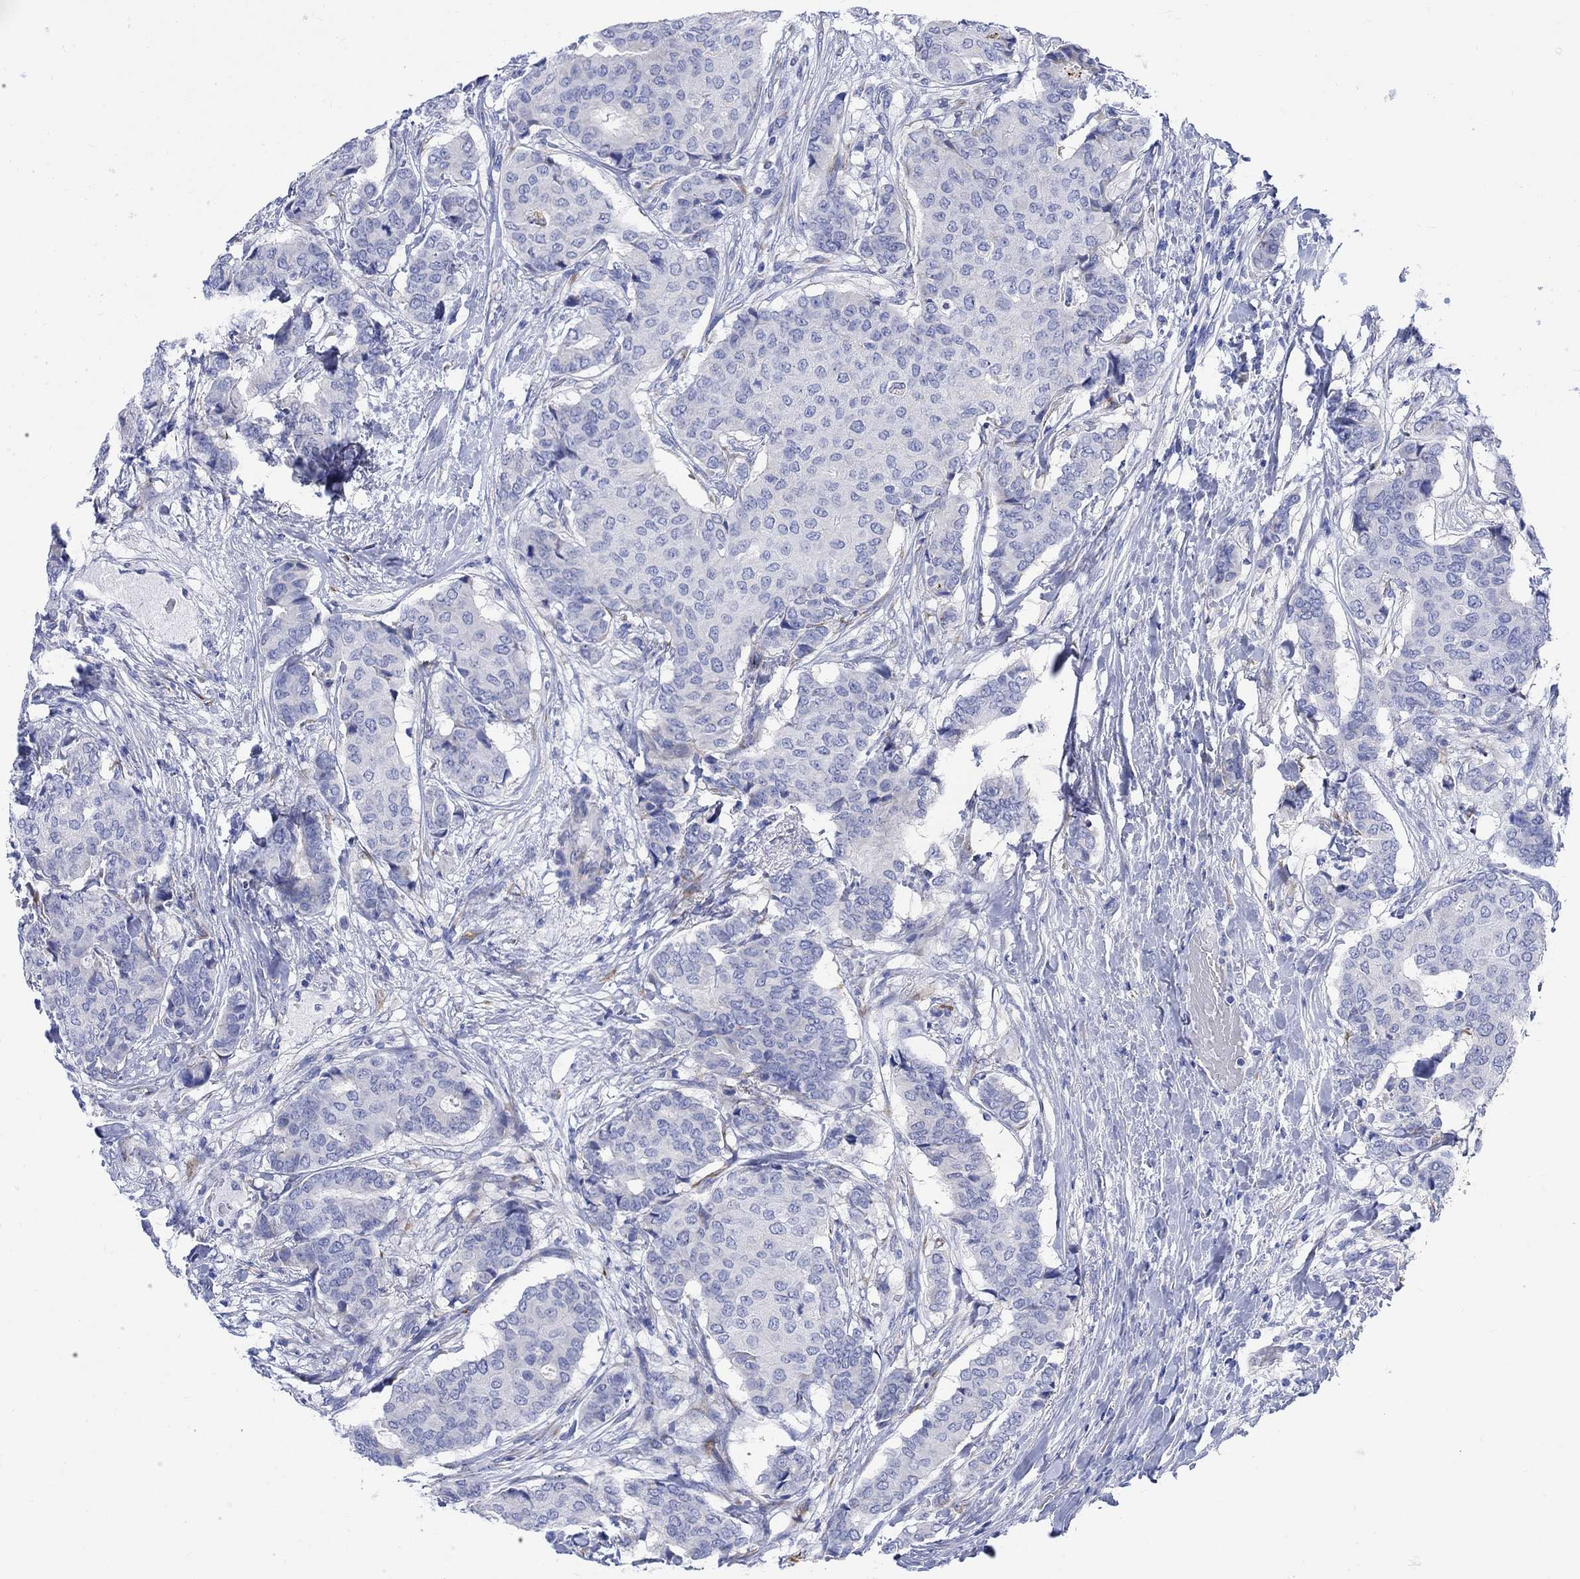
{"staining": {"intensity": "negative", "quantity": "none", "location": "none"}, "tissue": "breast cancer", "cell_type": "Tumor cells", "image_type": "cancer", "snomed": [{"axis": "morphology", "description": "Duct carcinoma"}, {"axis": "topography", "description": "Breast"}], "caption": "Protein analysis of breast cancer displays no significant expression in tumor cells. The staining was performed using DAB (3,3'-diaminobenzidine) to visualize the protein expression in brown, while the nuclei were stained in blue with hematoxylin (Magnification: 20x).", "gene": "MYL1", "patient": {"sex": "female", "age": 75}}